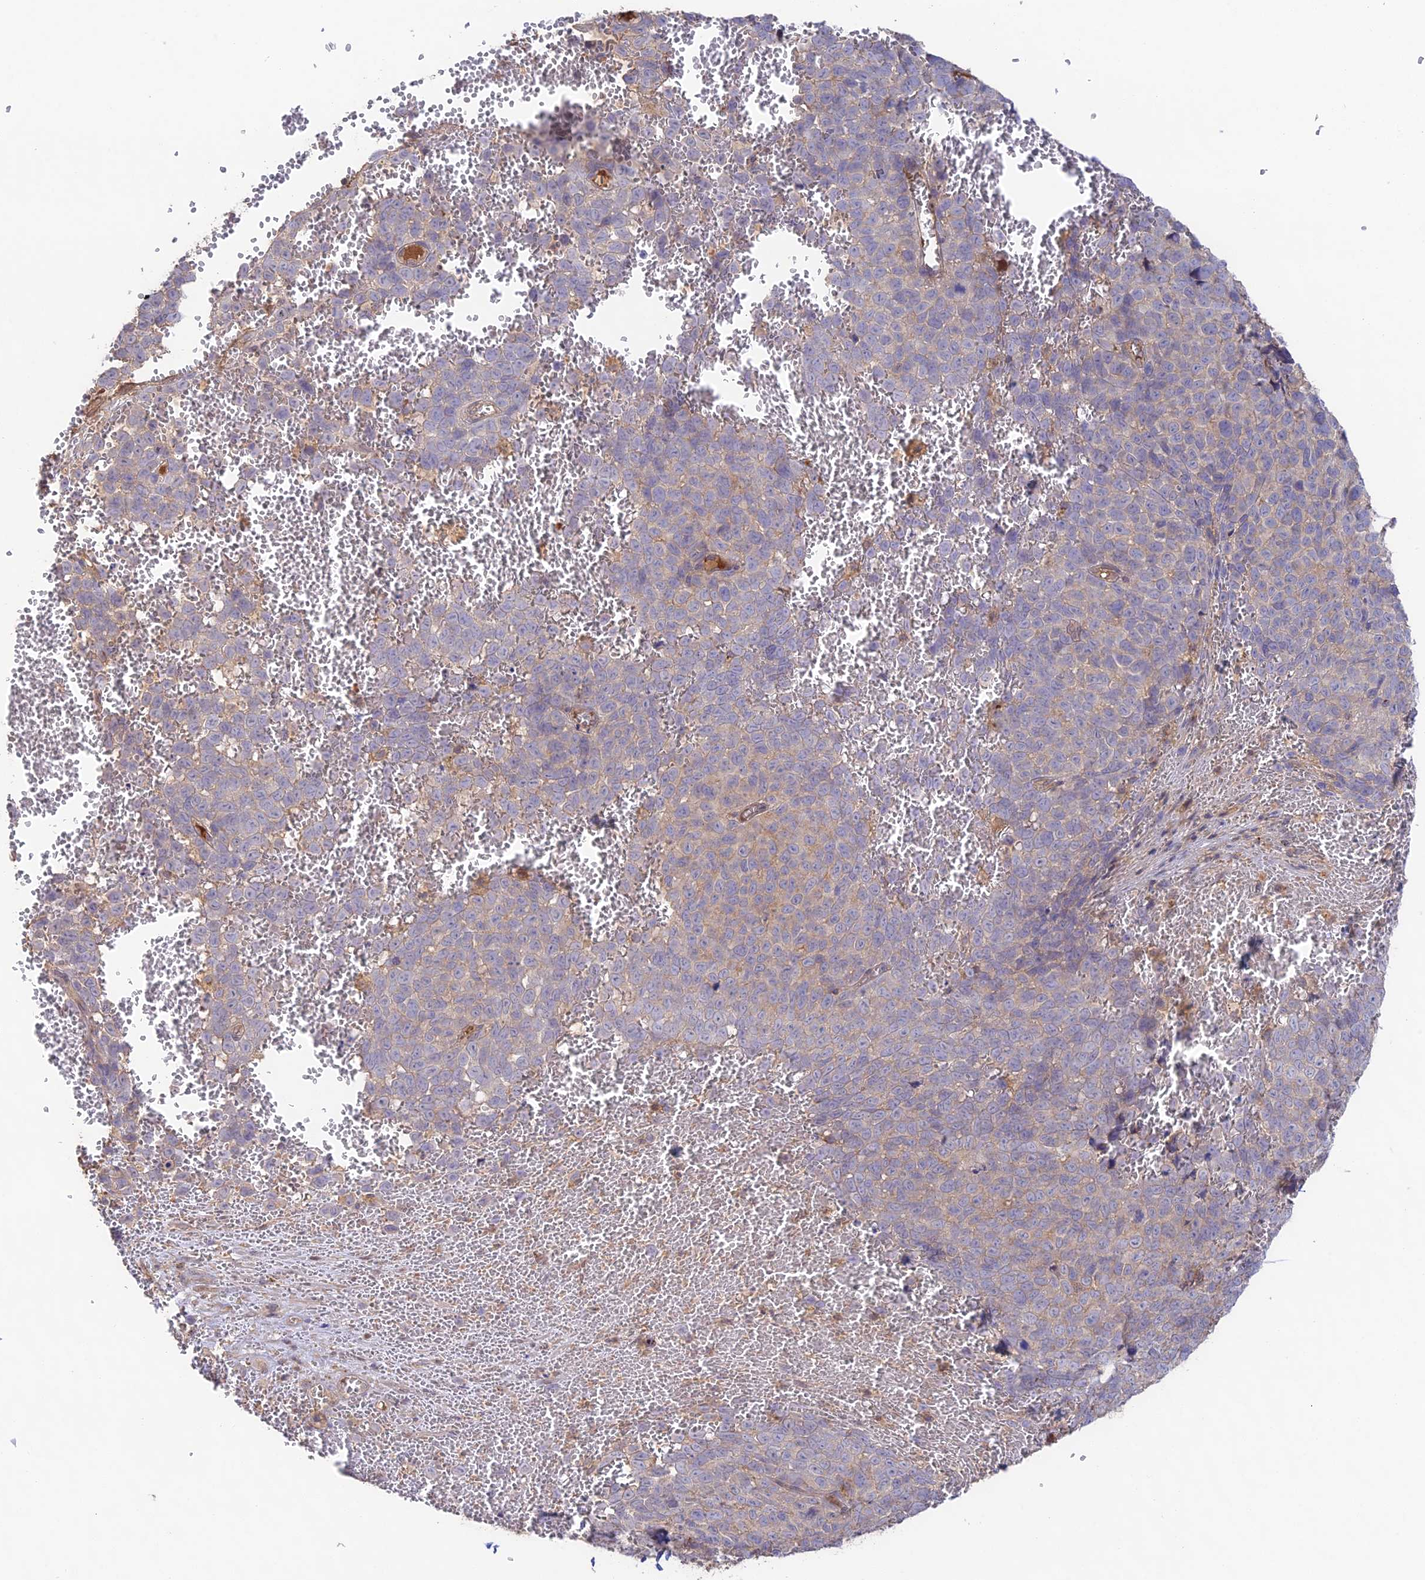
{"staining": {"intensity": "weak", "quantity": "<25%", "location": "cytoplasmic/membranous"}, "tissue": "melanoma", "cell_type": "Tumor cells", "image_type": "cancer", "snomed": [{"axis": "morphology", "description": "Malignant melanoma, NOS"}, {"axis": "topography", "description": "Nose, NOS"}], "caption": "An image of human malignant melanoma is negative for staining in tumor cells.", "gene": "CLCF1", "patient": {"sex": "female", "age": 48}}